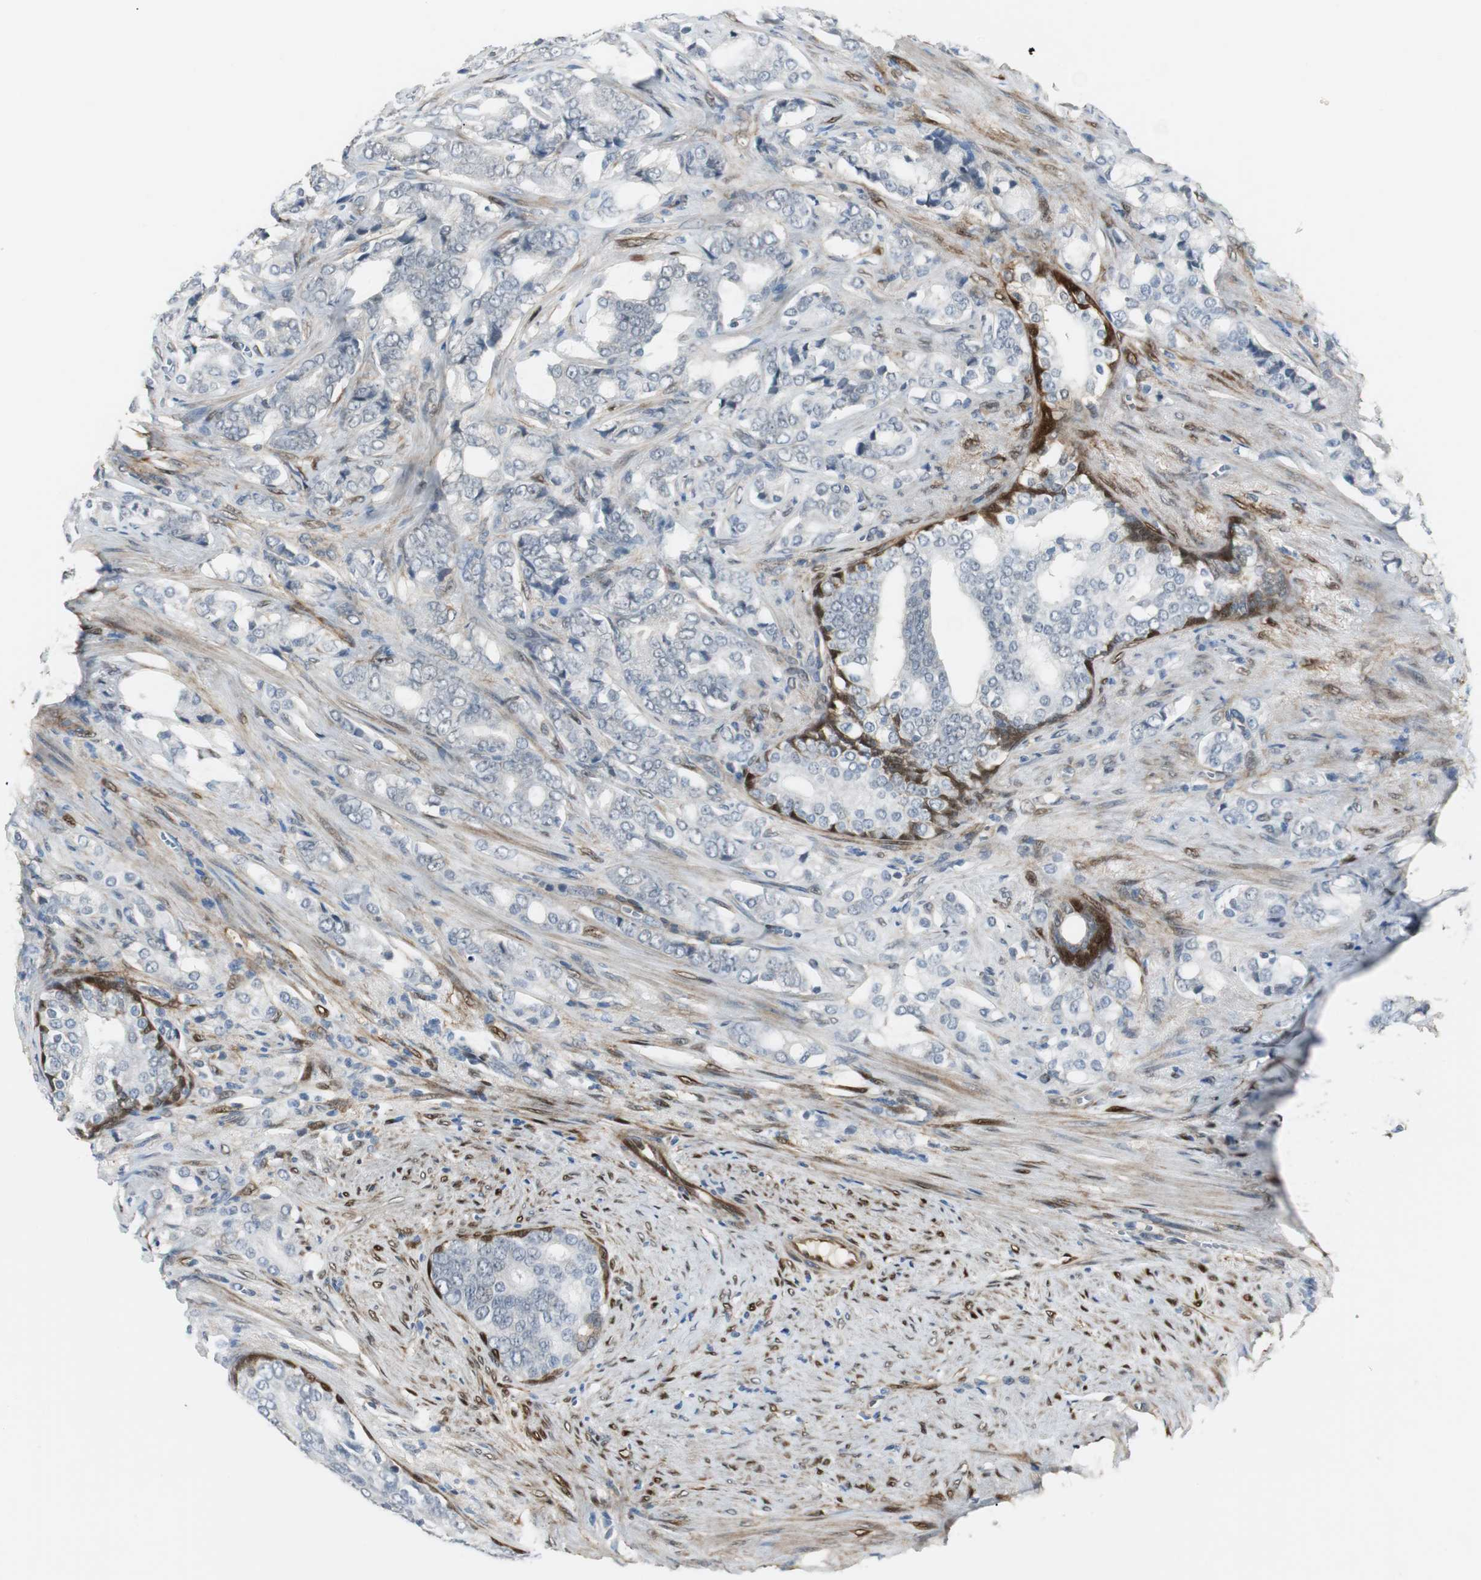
{"staining": {"intensity": "negative", "quantity": "none", "location": "none"}, "tissue": "prostate cancer", "cell_type": "Tumor cells", "image_type": "cancer", "snomed": [{"axis": "morphology", "description": "Adenocarcinoma, Low grade"}, {"axis": "topography", "description": "Prostate"}], "caption": "Prostate adenocarcinoma (low-grade) stained for a protein using immunohistochemistry exhibits no positivity tumor cells.", "gene": "FHL2", "patient": {"sex": "male", "age": 58}}